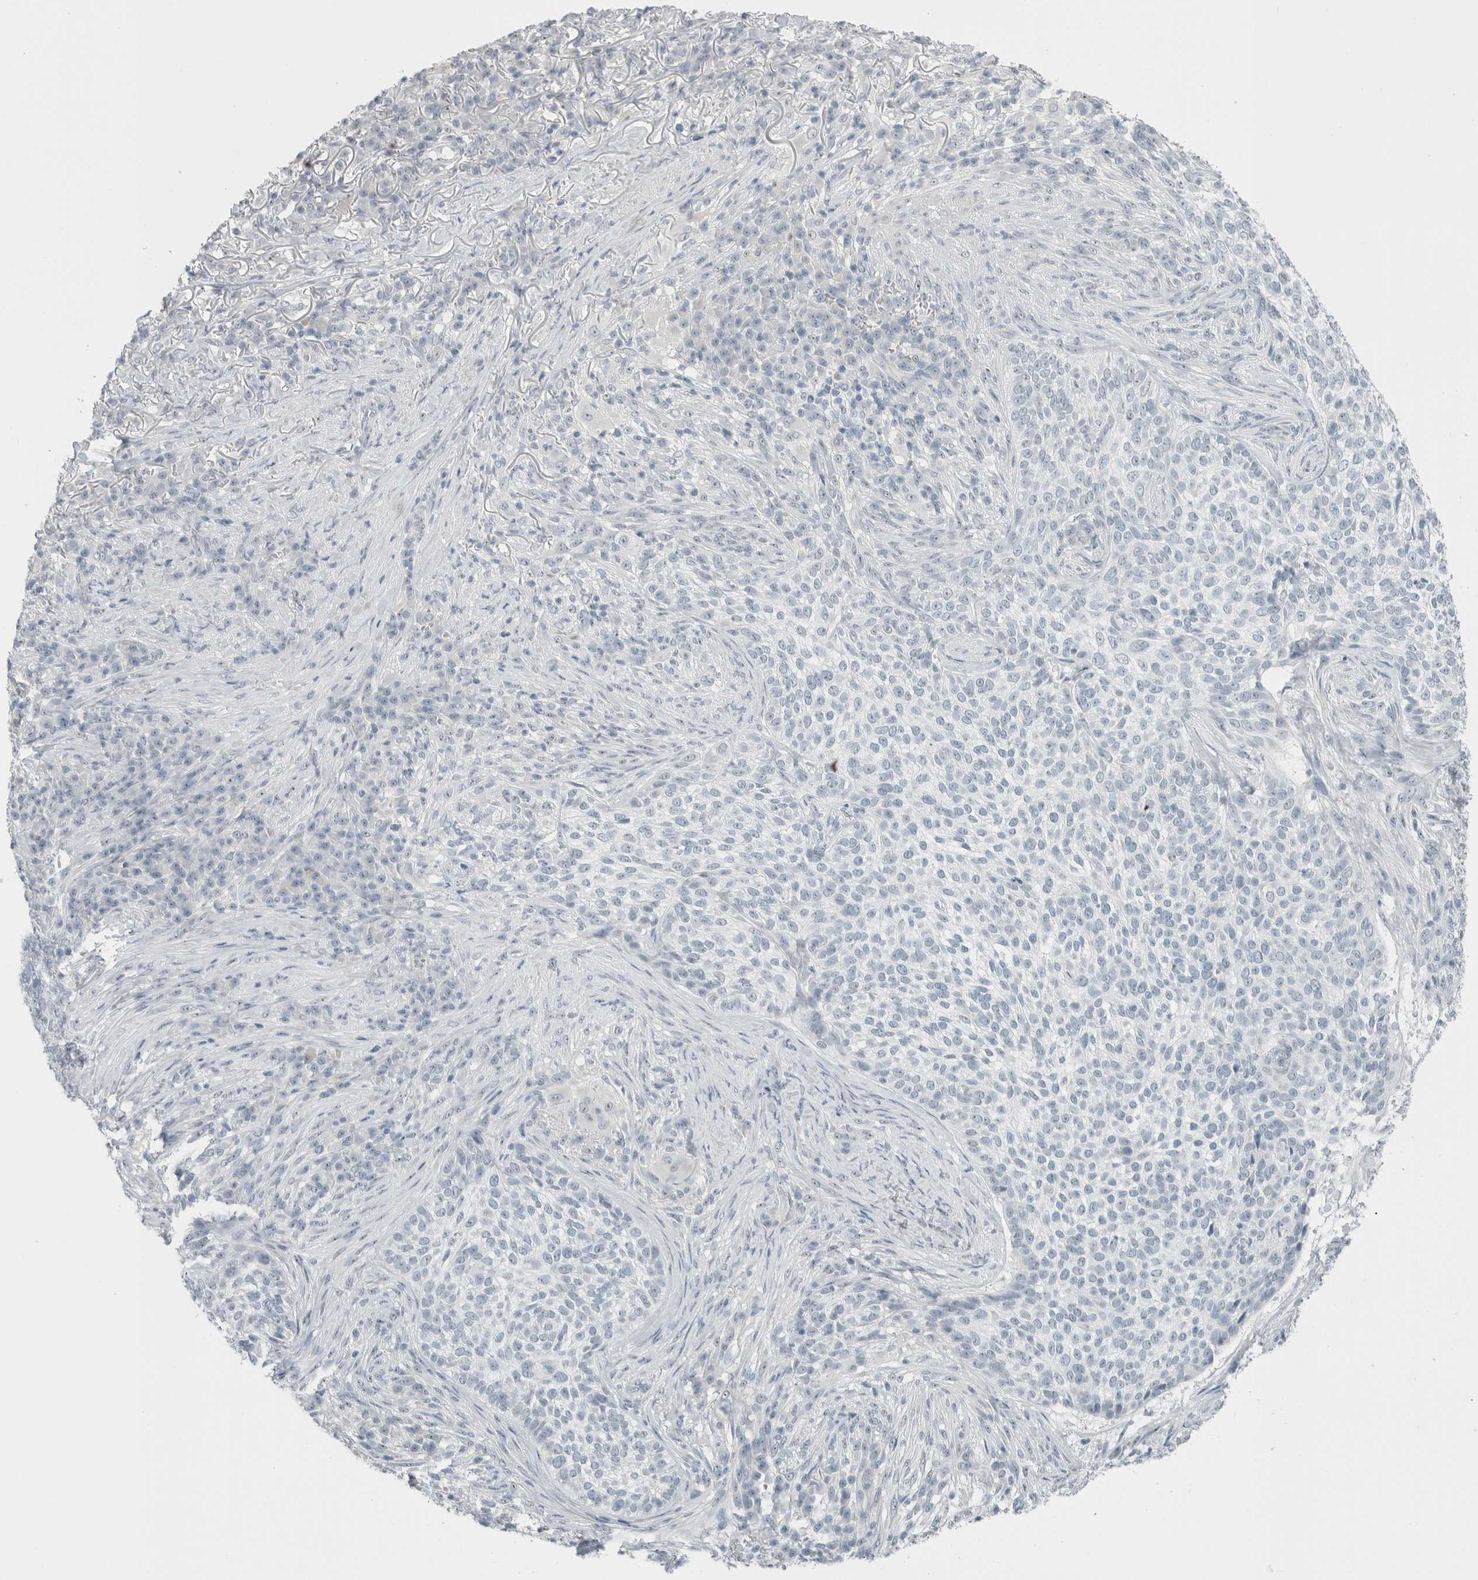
{"staining": {"intensity": "negative", "quantity": "none", "location": "none"}, "tissue": "skin cancer", "cell_type": "Tumor cells", "image_type": "cancer", "snomed": [{"axis": "morphology", "description": "Basal cell carcinoma"}, {"axis": "topography", "description": "Skin"}], "caption": "A high-resolution histopathology image shows immunohistochemistry staining of basal cell carcinoma (skin), which demonstrates no significant positivity in tumor cells.", "gene": "FMR1NB", "patient": {"sex": "female", "age": 64}}